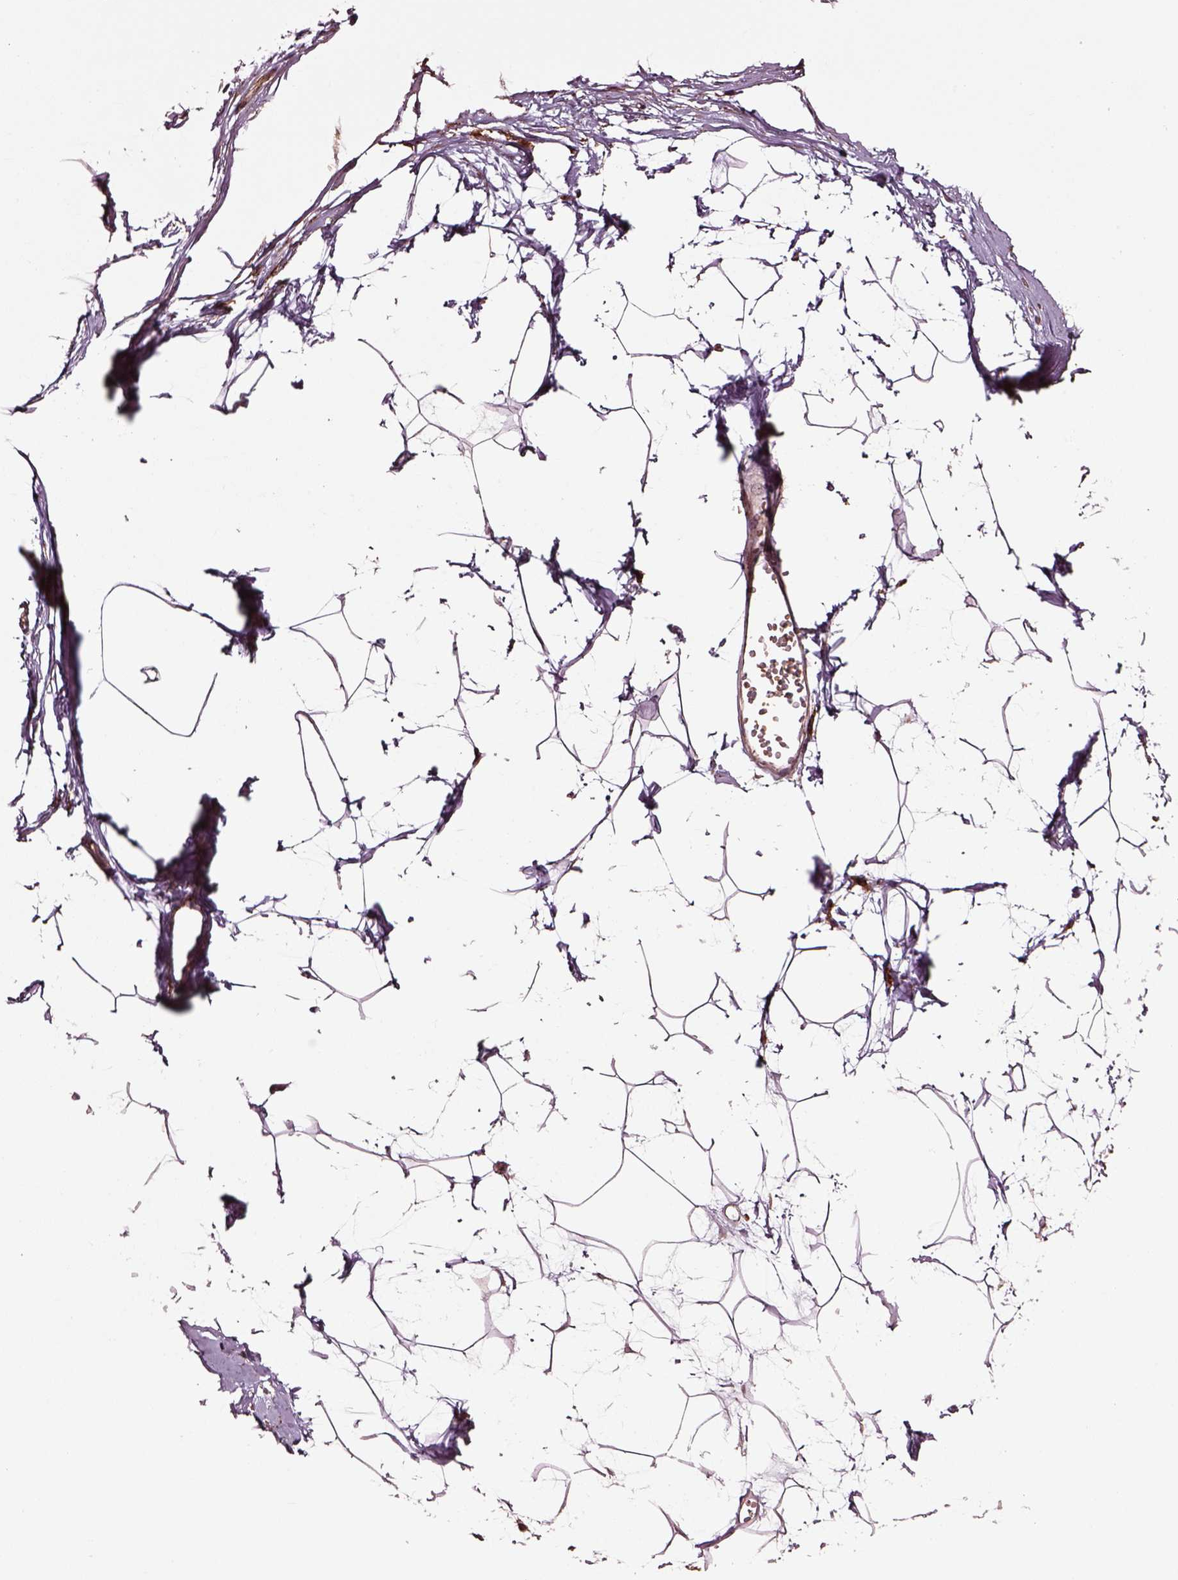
{"staining": {"intensity": "negative", "quantity": "none", "location": "none"}, "tissue": "breast", "cell_type": "Adipocytes", "image_type": "normal", "snomed": [{"axis": "morphology", "description": "Normal tissue, NOS"}, {"axis": "topography", "description": "Breast"}], "caption": "Photomicrograph shows no protein staining in adipocytes of unremarkable breast. (Brightfield microscopy of DAB (3,3'-diaminobenzidine) IHC at high magnification).", "gene": "WASHC2A", "patient": {"sex": "female", "age": 45}}